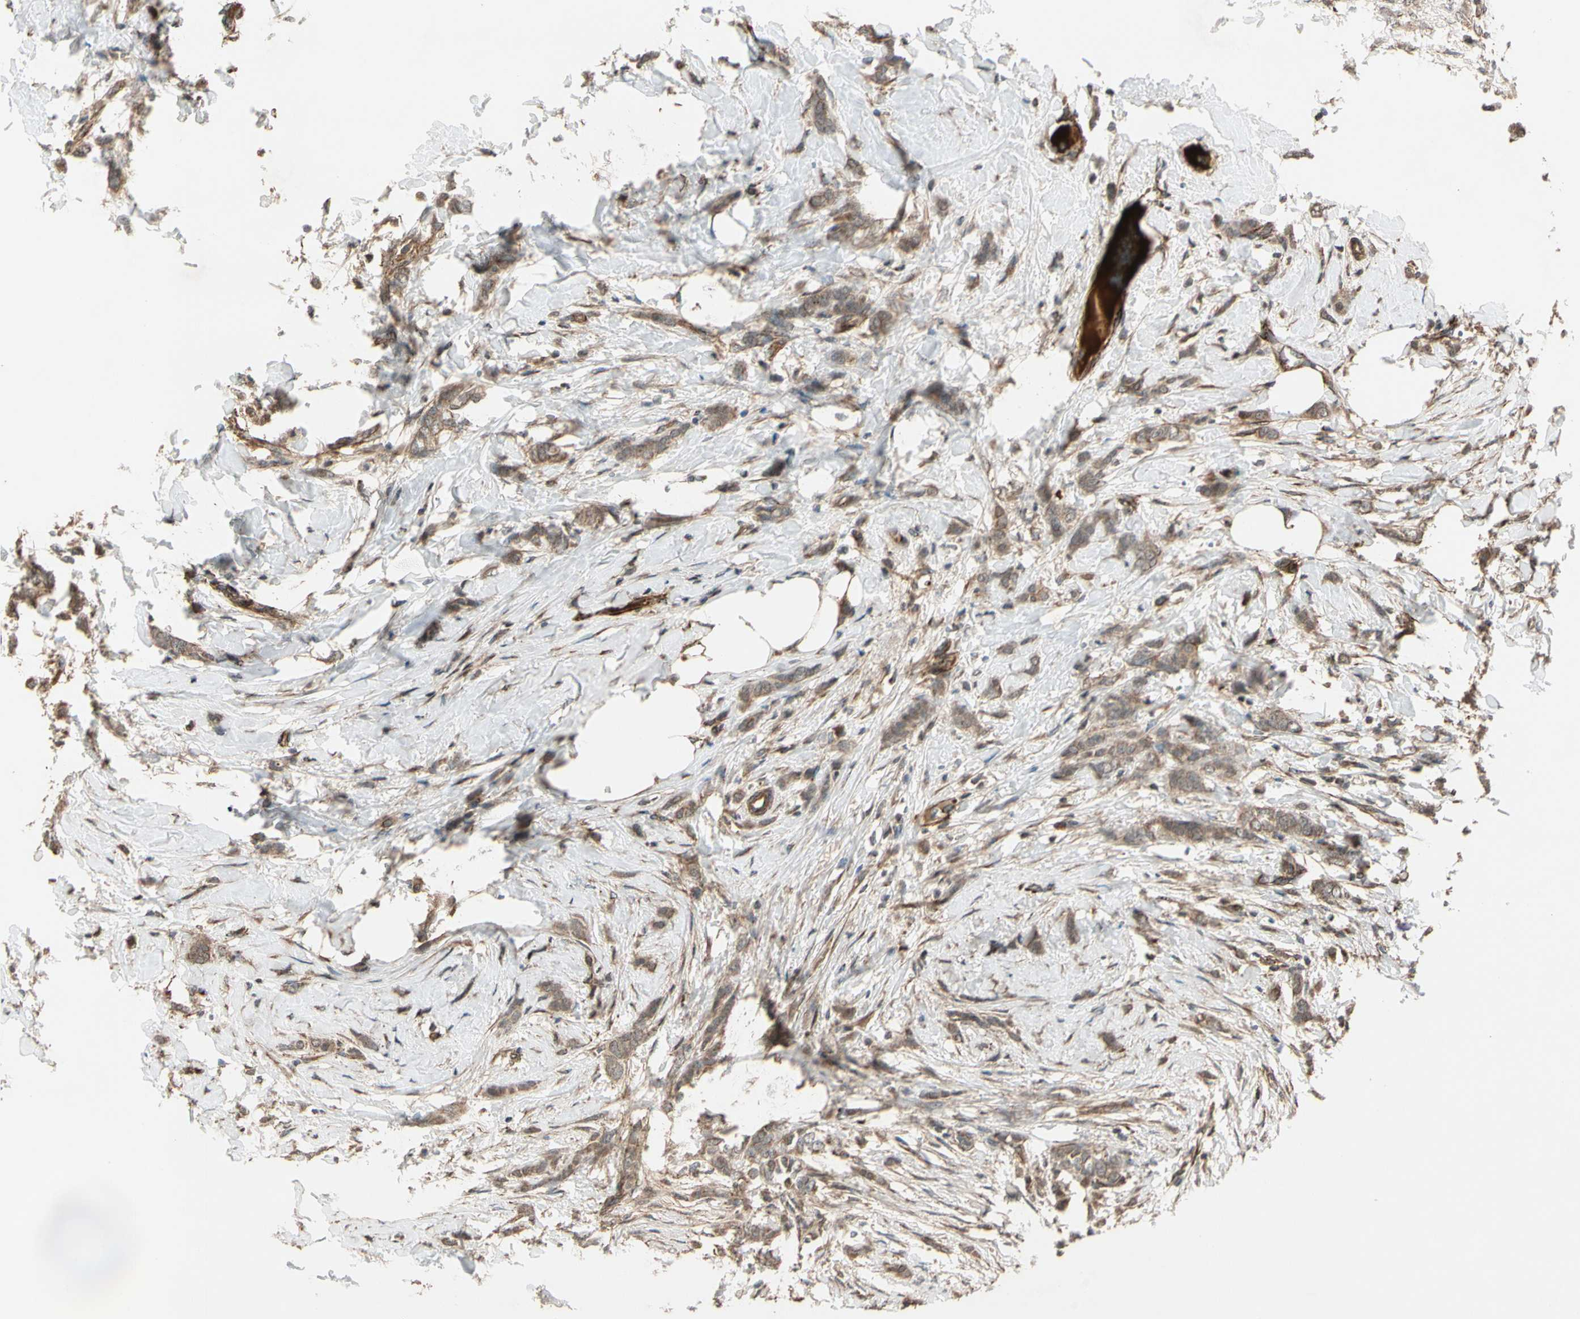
{"staining": {"intensity": "moderate", "quantity": ">75%", "location": "cytoplasmic/membranous"}, "tissue": "breast cancer", "cell_type": "Tumor cells", "image_type": "cancer", "snomed": [{"axis": "morphology", "description": "Lobular carcinoma, in situ"}, {"axis": "morphology", "description": "Lobular carcinoma"}, {"axis": "topography", "description": "Breast"}], "caption": "Immunohistochemistry photomicrograph of human breast lobular carcinoma stained for a protein (brown), which shows medium levels of moderate cytoplasmic/membranous positivity in approximately >75% of tumor cells.", "gene": "GCK", "patient": {"sex": "female", "age": 41}}